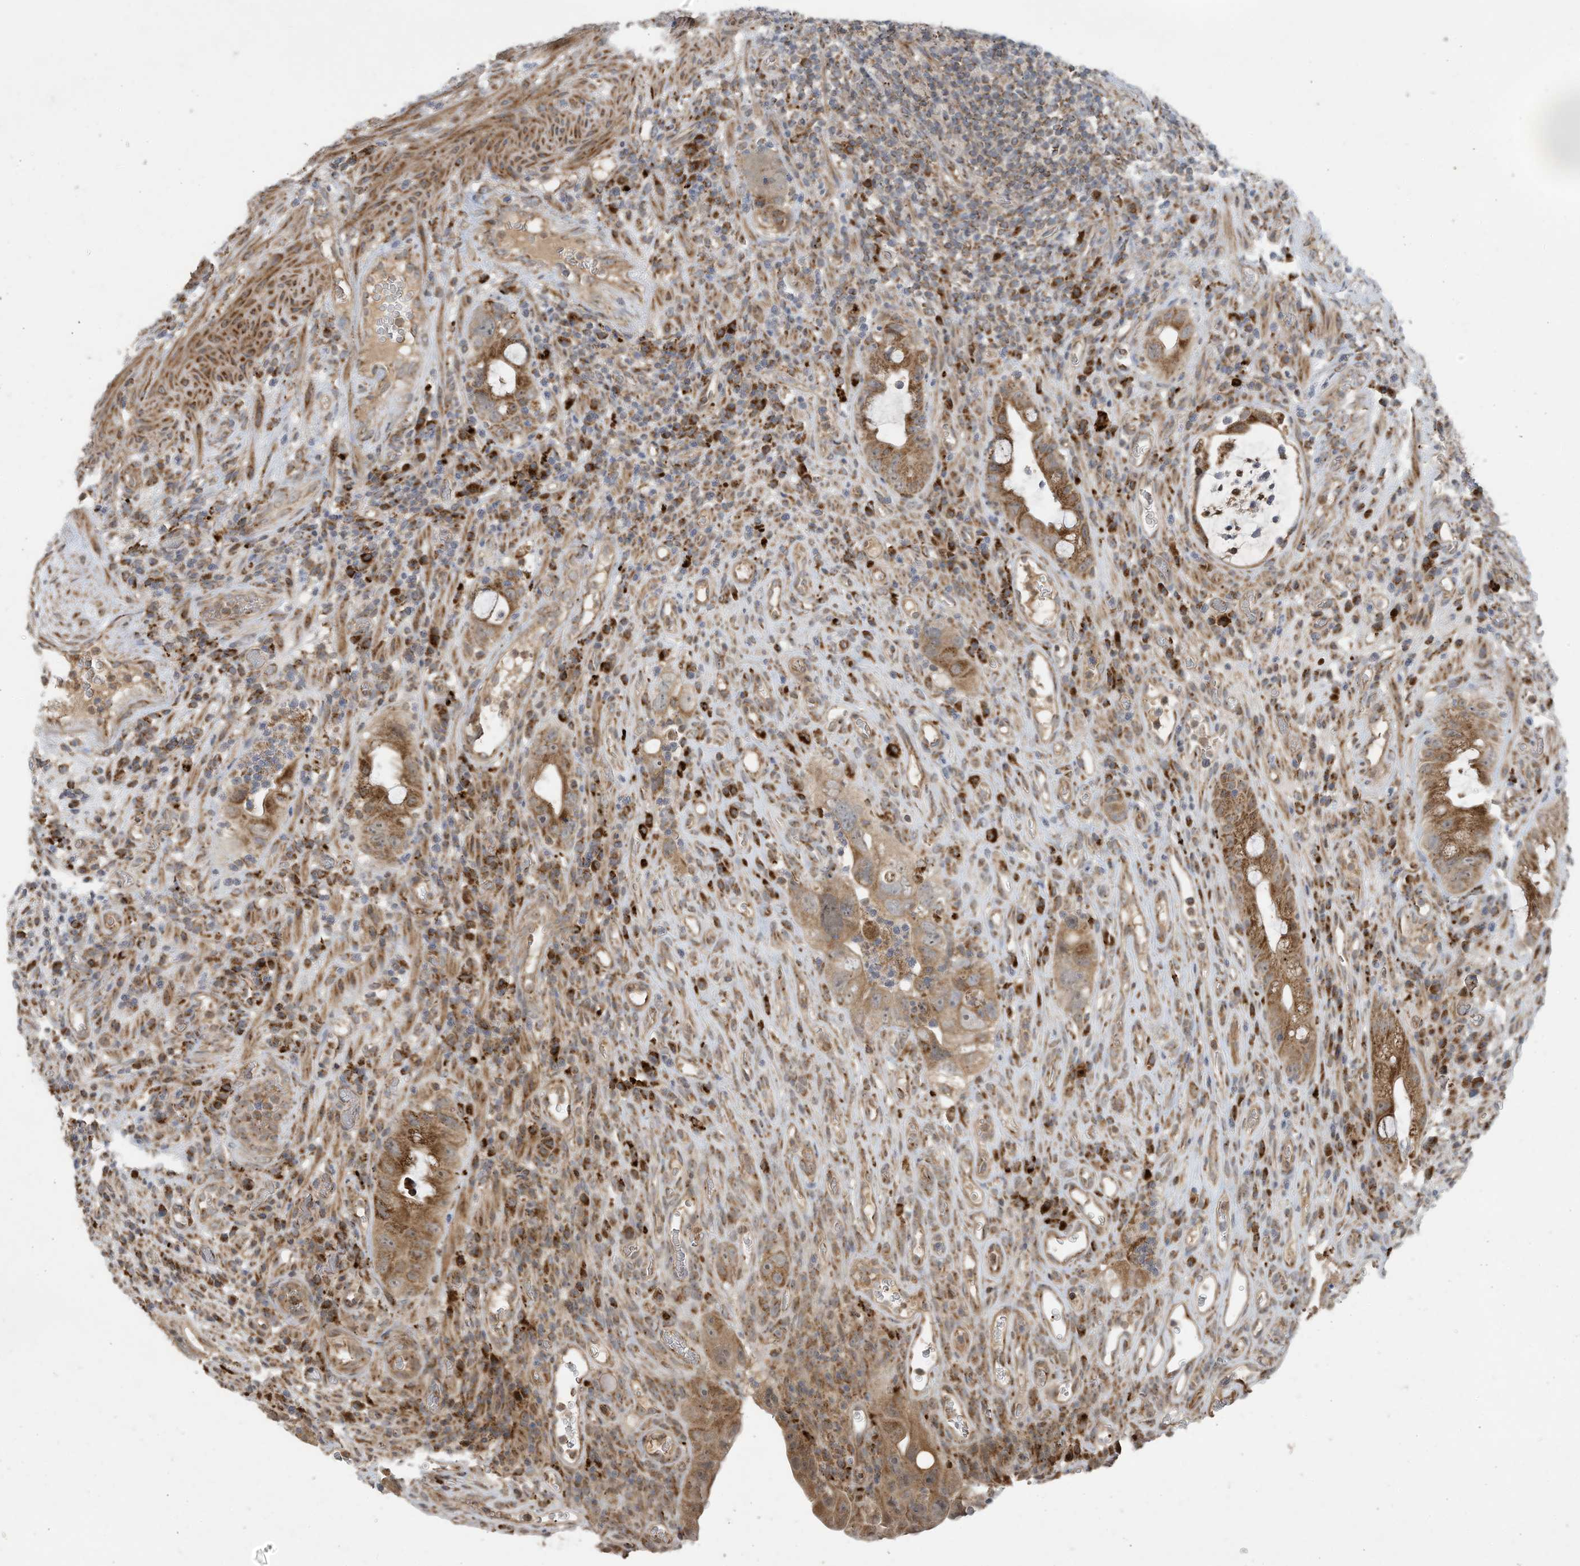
{"staining": {"intensity": "moderate", "quantity": ">75%", "location": "cytoplasmic/membranous"}, "tissue": "colorectal cancer", "cell_type": "Tumor cells", "image_type": "cancer", "snomed": [{"axis": "morphology", "description": "Adenocarcinoma, NOS"}, {"axis": "topography", "description": "Rectum"}], "caption": "Immunohistochemistry (IHC) image of human colorectal cancer stained for a protein (brown), which reveals medium levels of moderate cytoplasmic/membranous positivity in about >75% of tumor cells.", "gene": "C2orf74", "patient": {"sex": "male", "age": 59}}